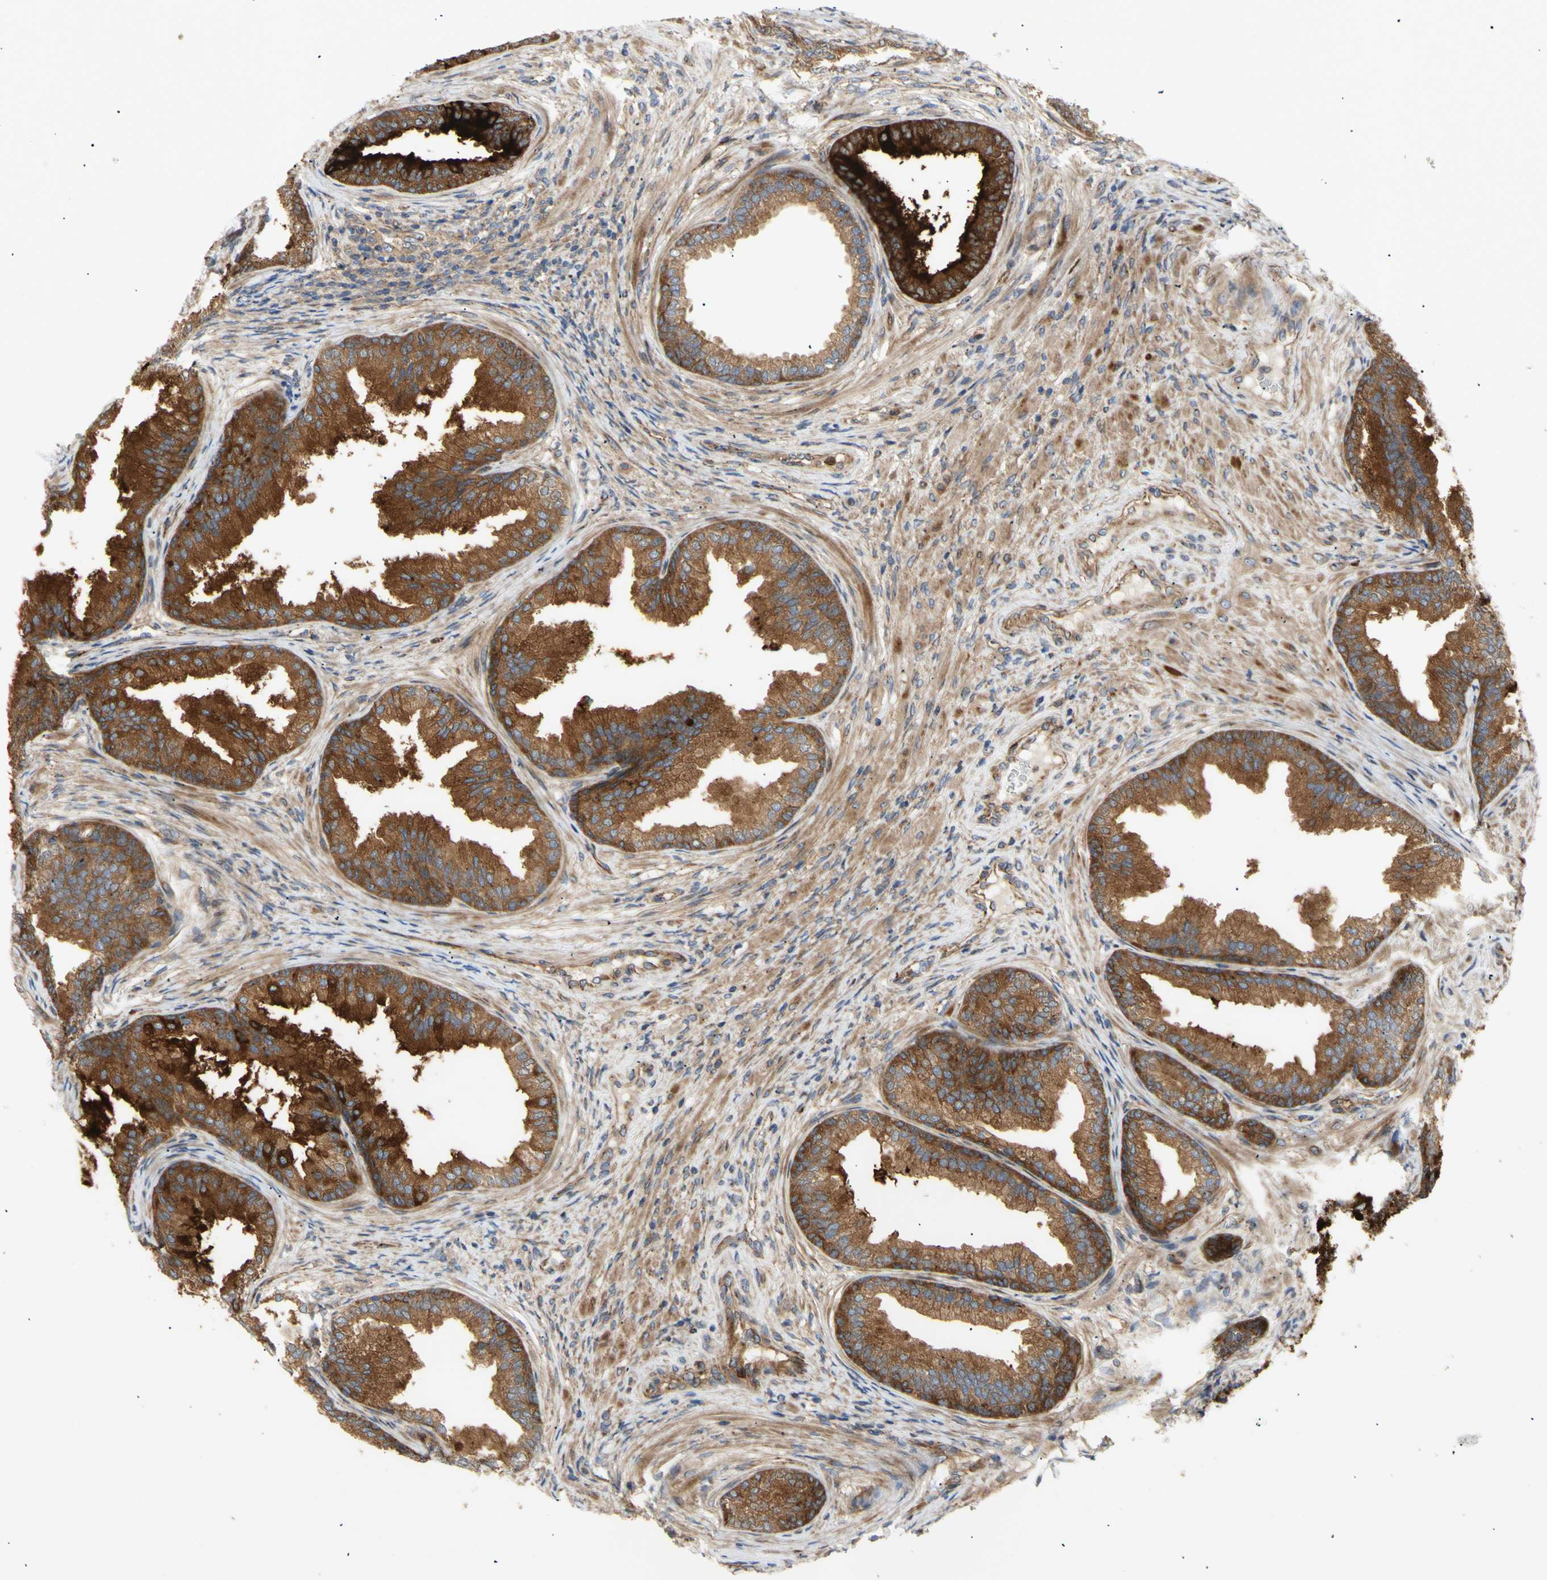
{"staining": {"intensity": "strong", "quantity": "25%-75%", "location": "cytoplasmic/membranous"}, "tissue": "prostate", "cell_type": "Glandular cells", "image_type": "normal", "snomed": [{"axis": "morphology", "description": "Normal tissue, NOS"}, {"axis": "topography", "description": "Prostate"}], "caption": "High-power microscopy captured an IHC image of normal prostate, revealing strong cytoplasmic/membranous positivity in about 25%-75% of glandular cells.", "gene": "TUBG2", "patient": {"sex": "male", "age": 76}}